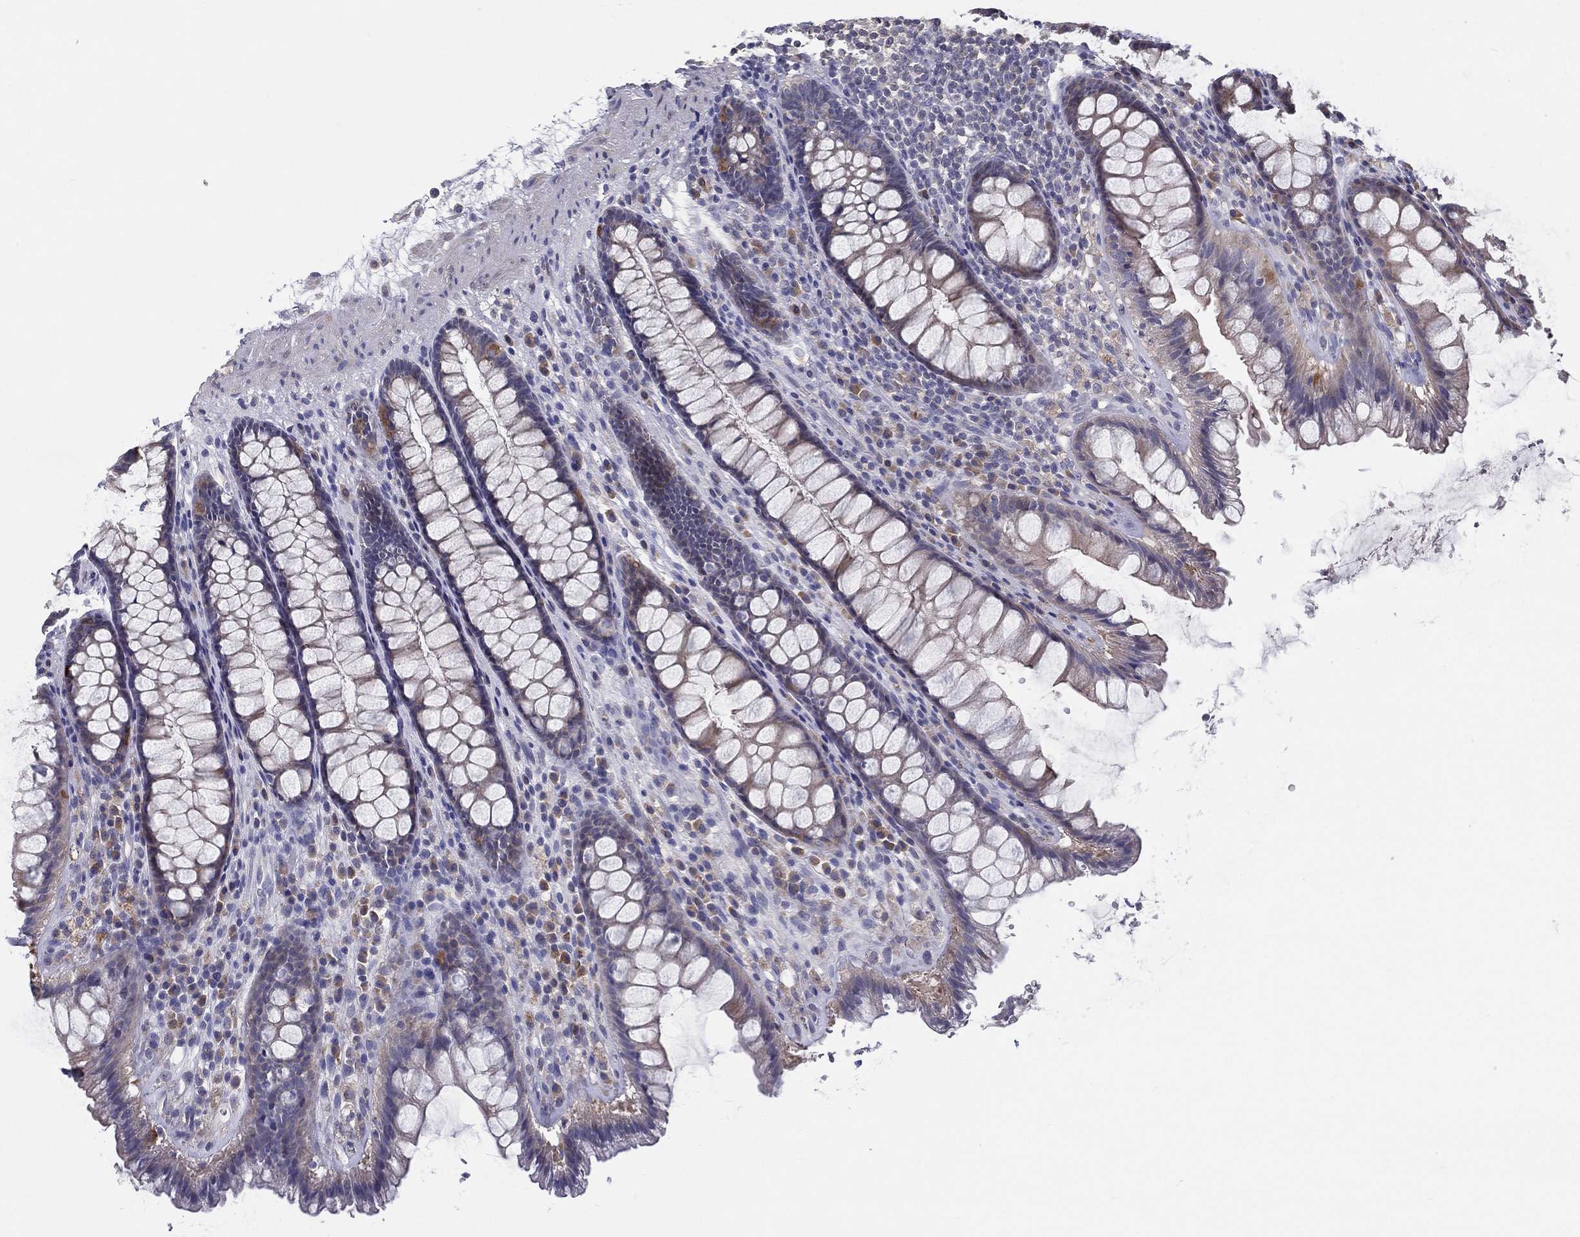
{"staining": {"intensity": "moderate", "quantity": "<25%", "location": "cytoplasmic/membranous"}, "tissue": "rectum", "cell_type": "Glandular cells", "image_type": "normal", "snomed": [{"axis": "morphology", "description": "Normal tissue, NOS"}, {"axis": "topography", "description": "Rectum"}], "caption": "This image demonstrates immunohistochemistry staining of normal rectum, with low moderate cytoplasmic/membranous expression in about <25% of glandular cells.", "gene": "PCSK1", "patient": {"sex": "male", "age": 72}}